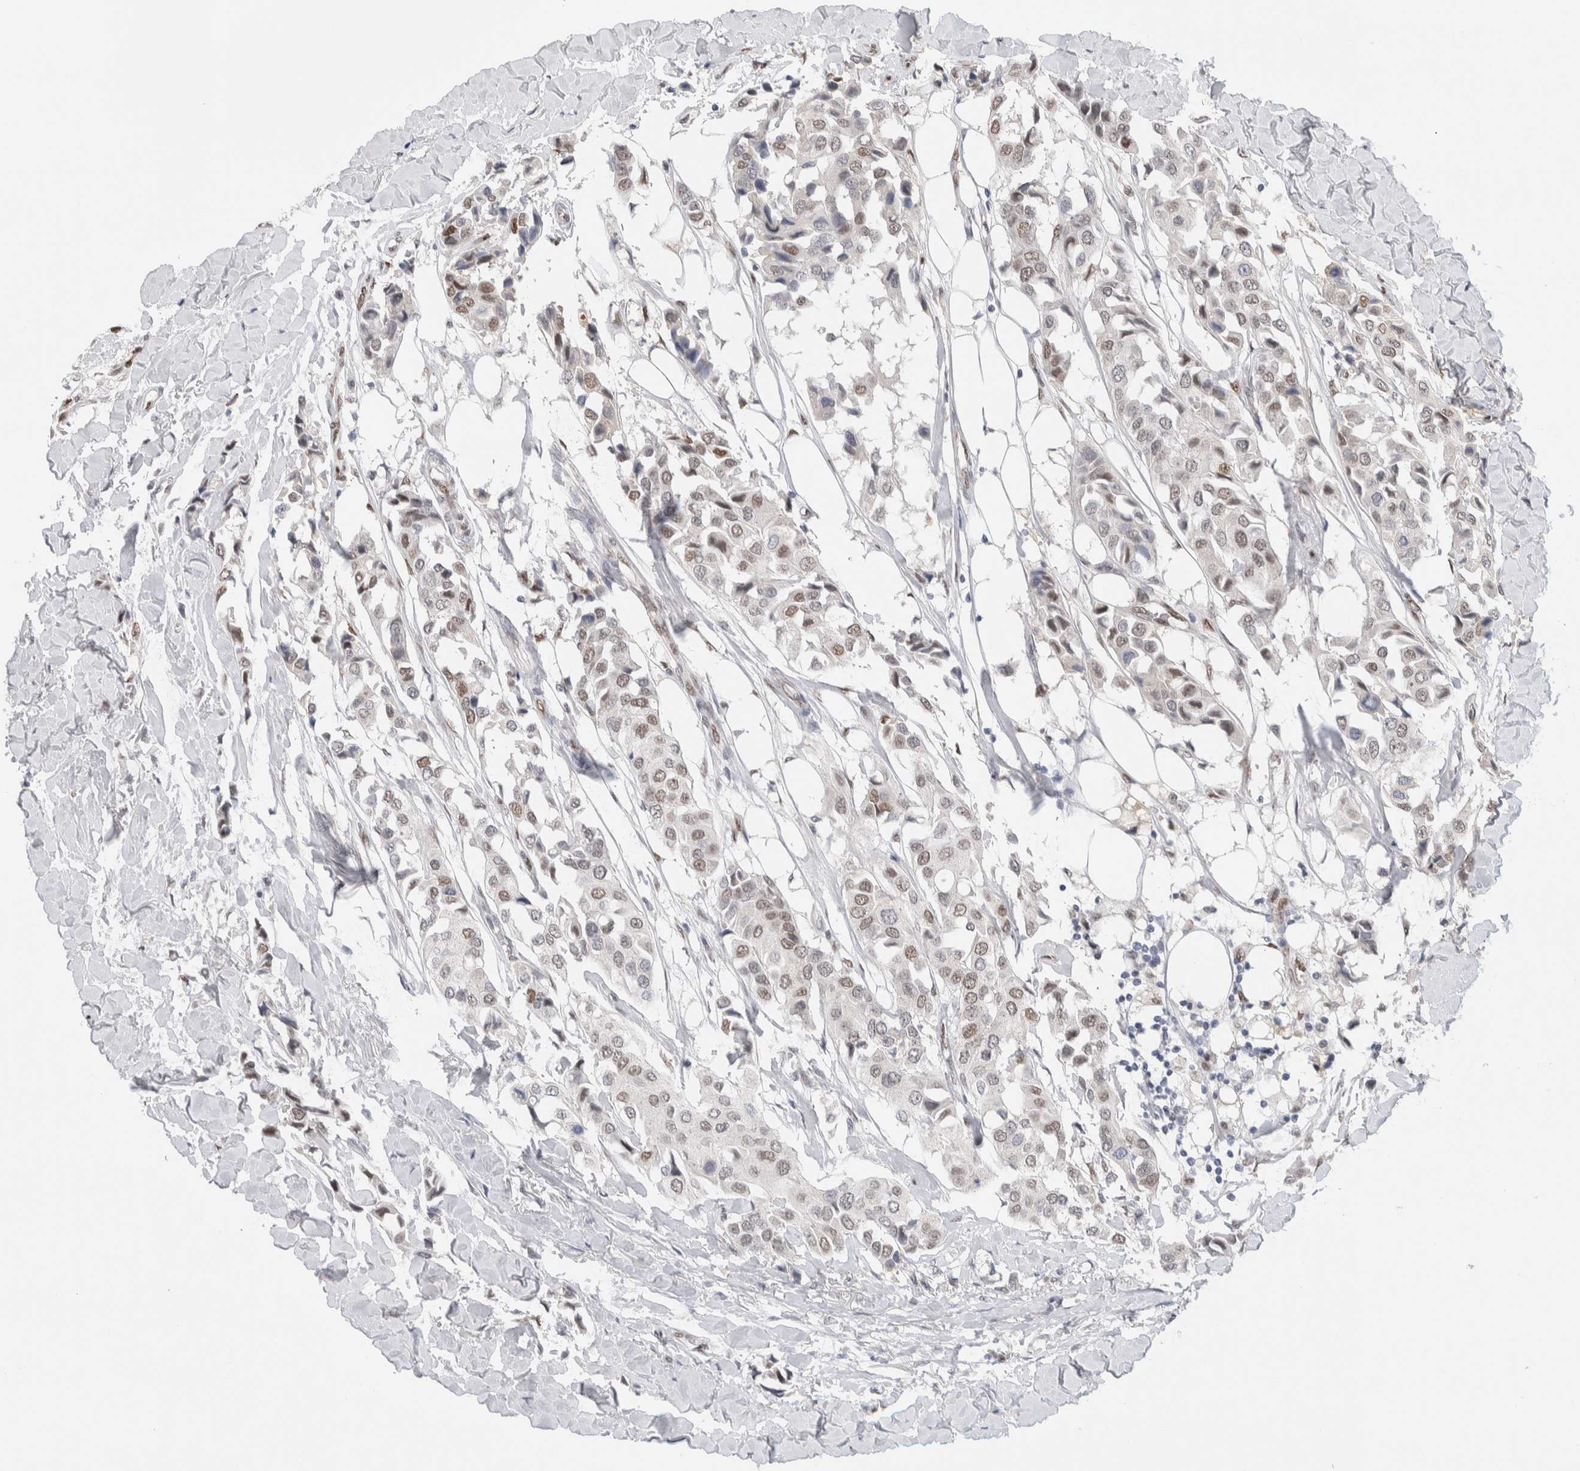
{"staining": {"intensity": "moderate", "quantity": "25%-75%", "location": "nuclear"}, "tissue": "breast cancer", "cell_type": "Tumor cells", "image_type": "cancer", "snomed": [{"axis": "morphology", "description": "Duct carcinoma"}, {"axis": "topography", "description": "Breast"}], "caption": "Immunohistochemical staining of breast cancer displays medium levels of moderate nuclear protein expression in approximately 25%-75% of tumor cells. (DAB (3,3'-diaminobenzidine) = brown stain, brightfield microscopy at high magnification).", "gene": "PRMT1", "patient": {"sex": "female", "age": 80}}